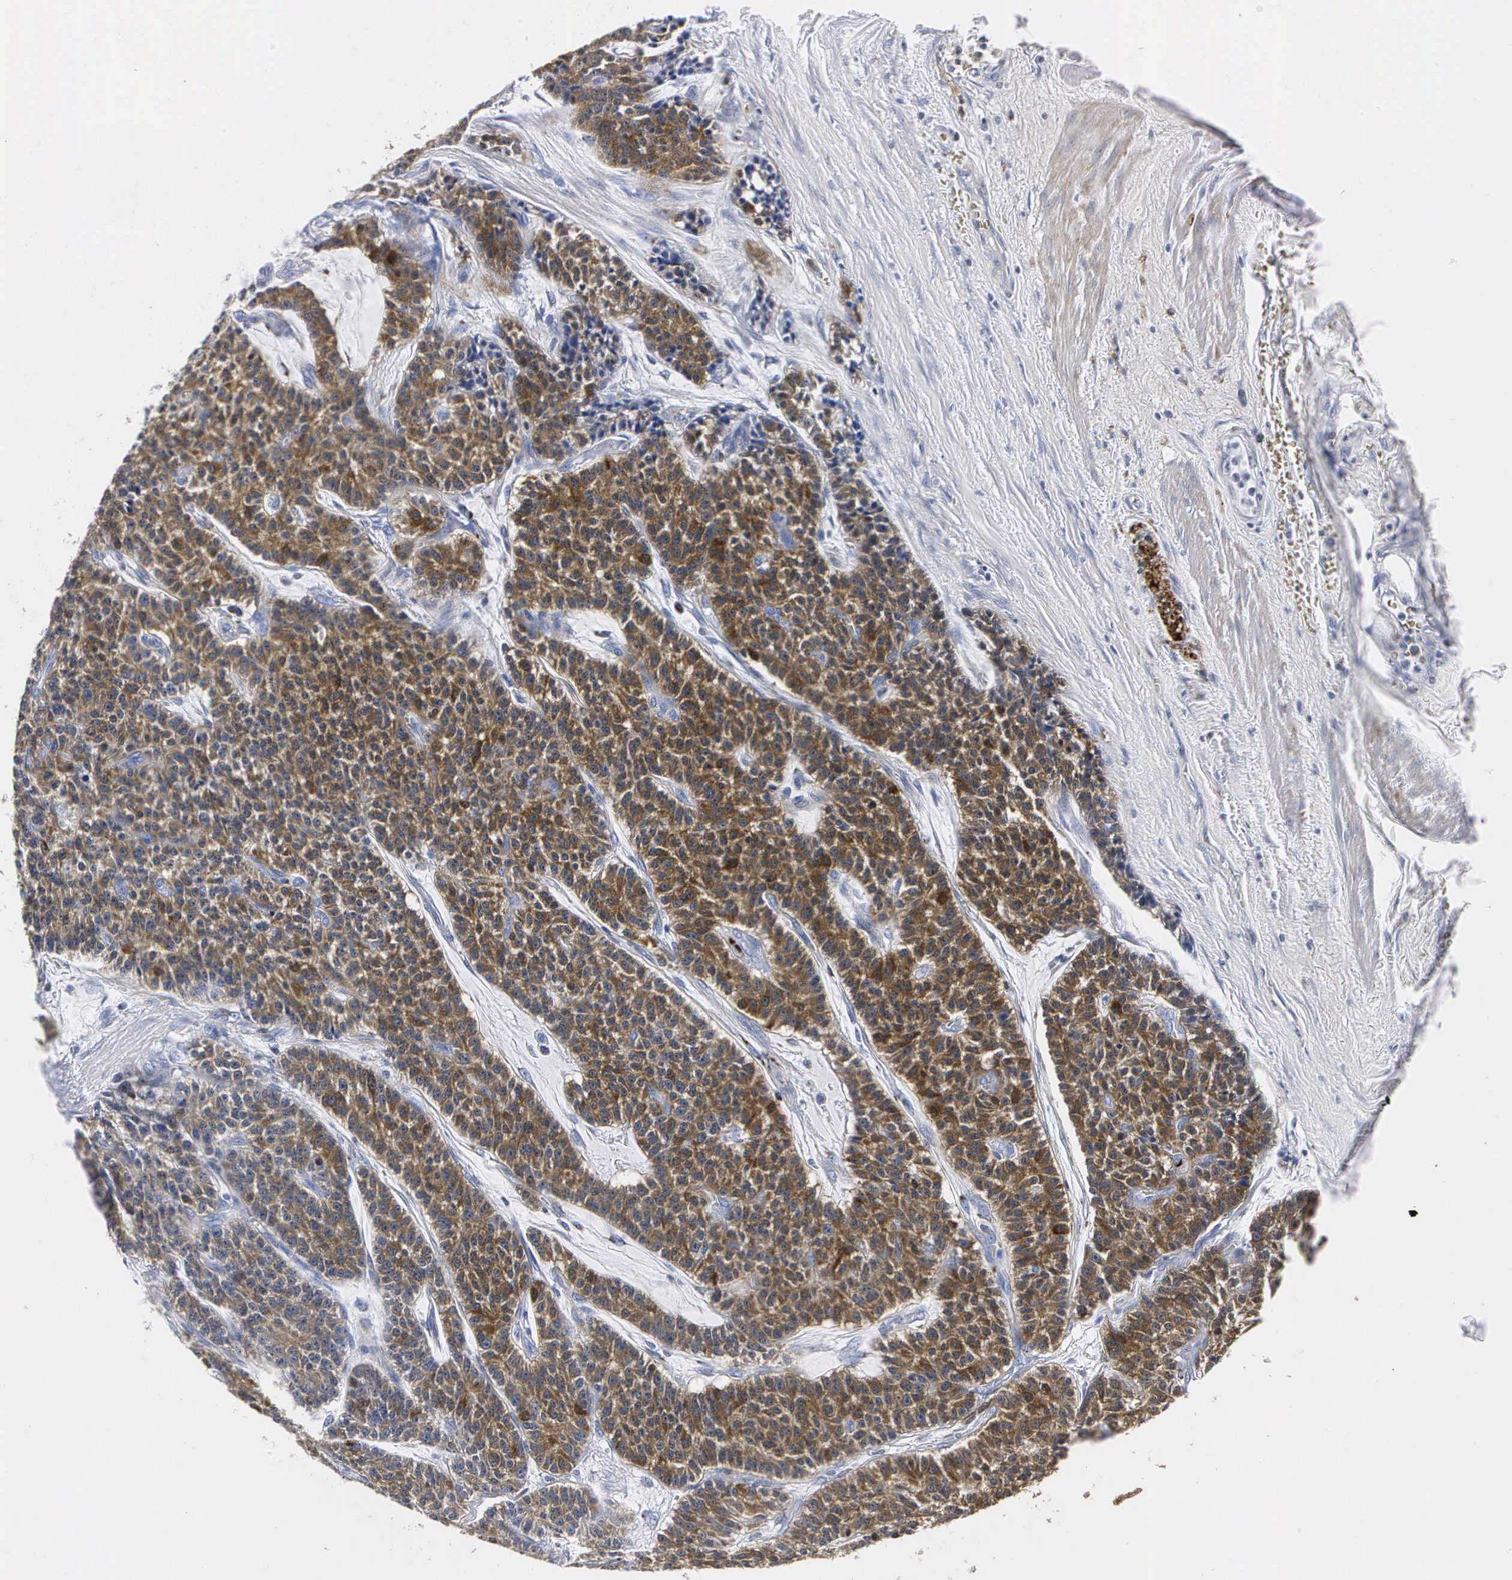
{"staining": {"intensity": "moderate", "quantity": ">75%", "location": "cytoplasmic/membranous"}, "tissue": "carcinoid", "cell_type": "Tumor cells", "image_type": "cancer", "snomed": [{"axis": "morphology", "description": "Carcinoid, malignant, NOS"}, {"axis": "topography", "description": "Stomach"}], "caption": "Protein expression analysis of human carcinoid reveals moderate cytoplasmic/membranous expression in approximately >75% of tumor cells. The staining was performed using DAB (3,3'-diaminobenzidine), with brown indicating positive protein expression. Nuclei are stained blue with hematoxylin.", "gene": "ENO2", "patient": {"sex": "female", "age": 76}}